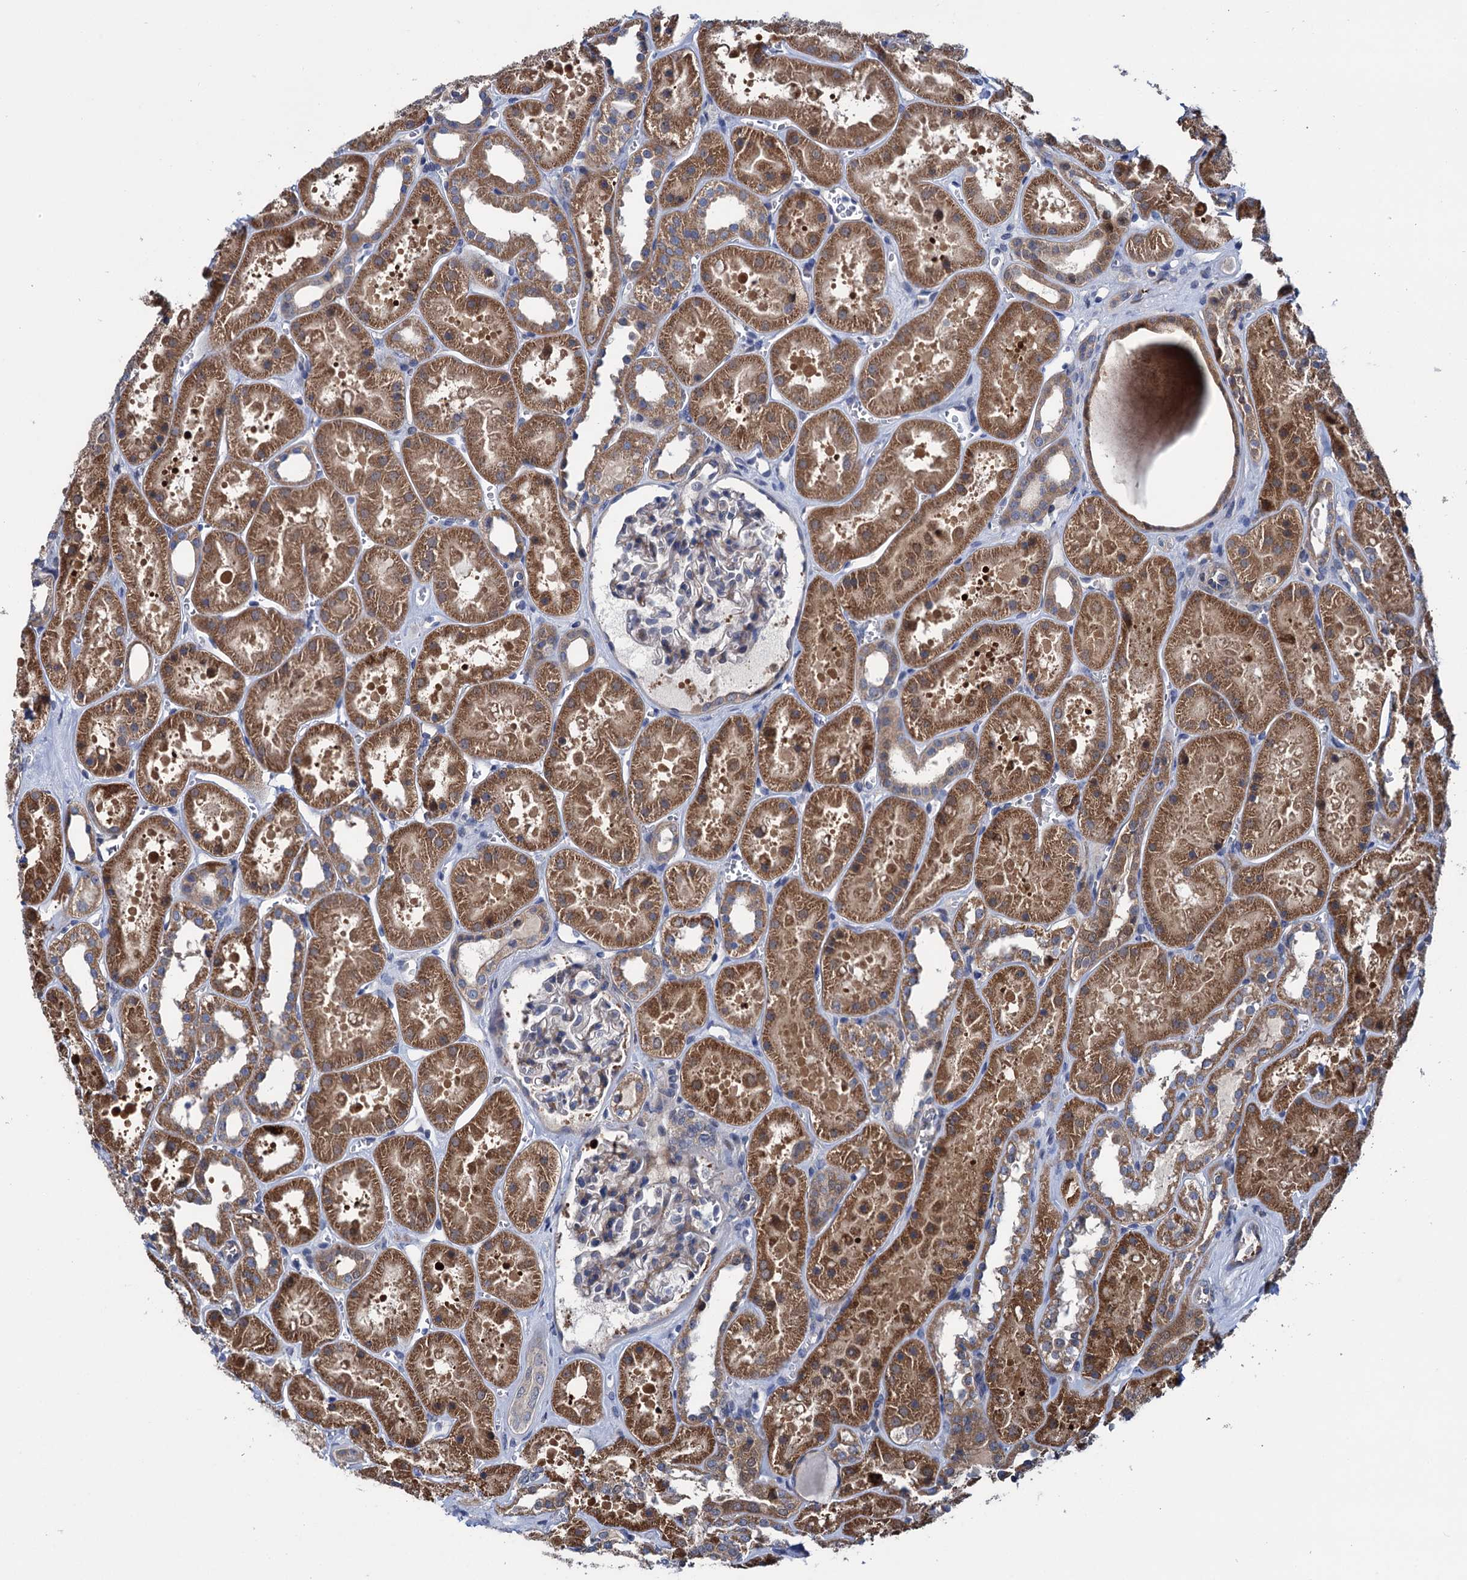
{"staining": {"intensity": "weak", "quantity": "25%-75%", "location": "cytoplasmic/membranous"}, "tissue": "kidney", "cell_type": "Cells in glomeruli", "image_type": "normal", "snomed": [{"axis": "morphology", "description": "Normal tissue, NOS"}, {"axis": "topography", "description": "Kidney"}], "caption": "Weak cytoplasmic/membranous staining is appreciated in about 25%-75% of cells in glomeruli in benign kidney.", "gene": "EYA4", "patient": {"sex": "female", "age": 41}}